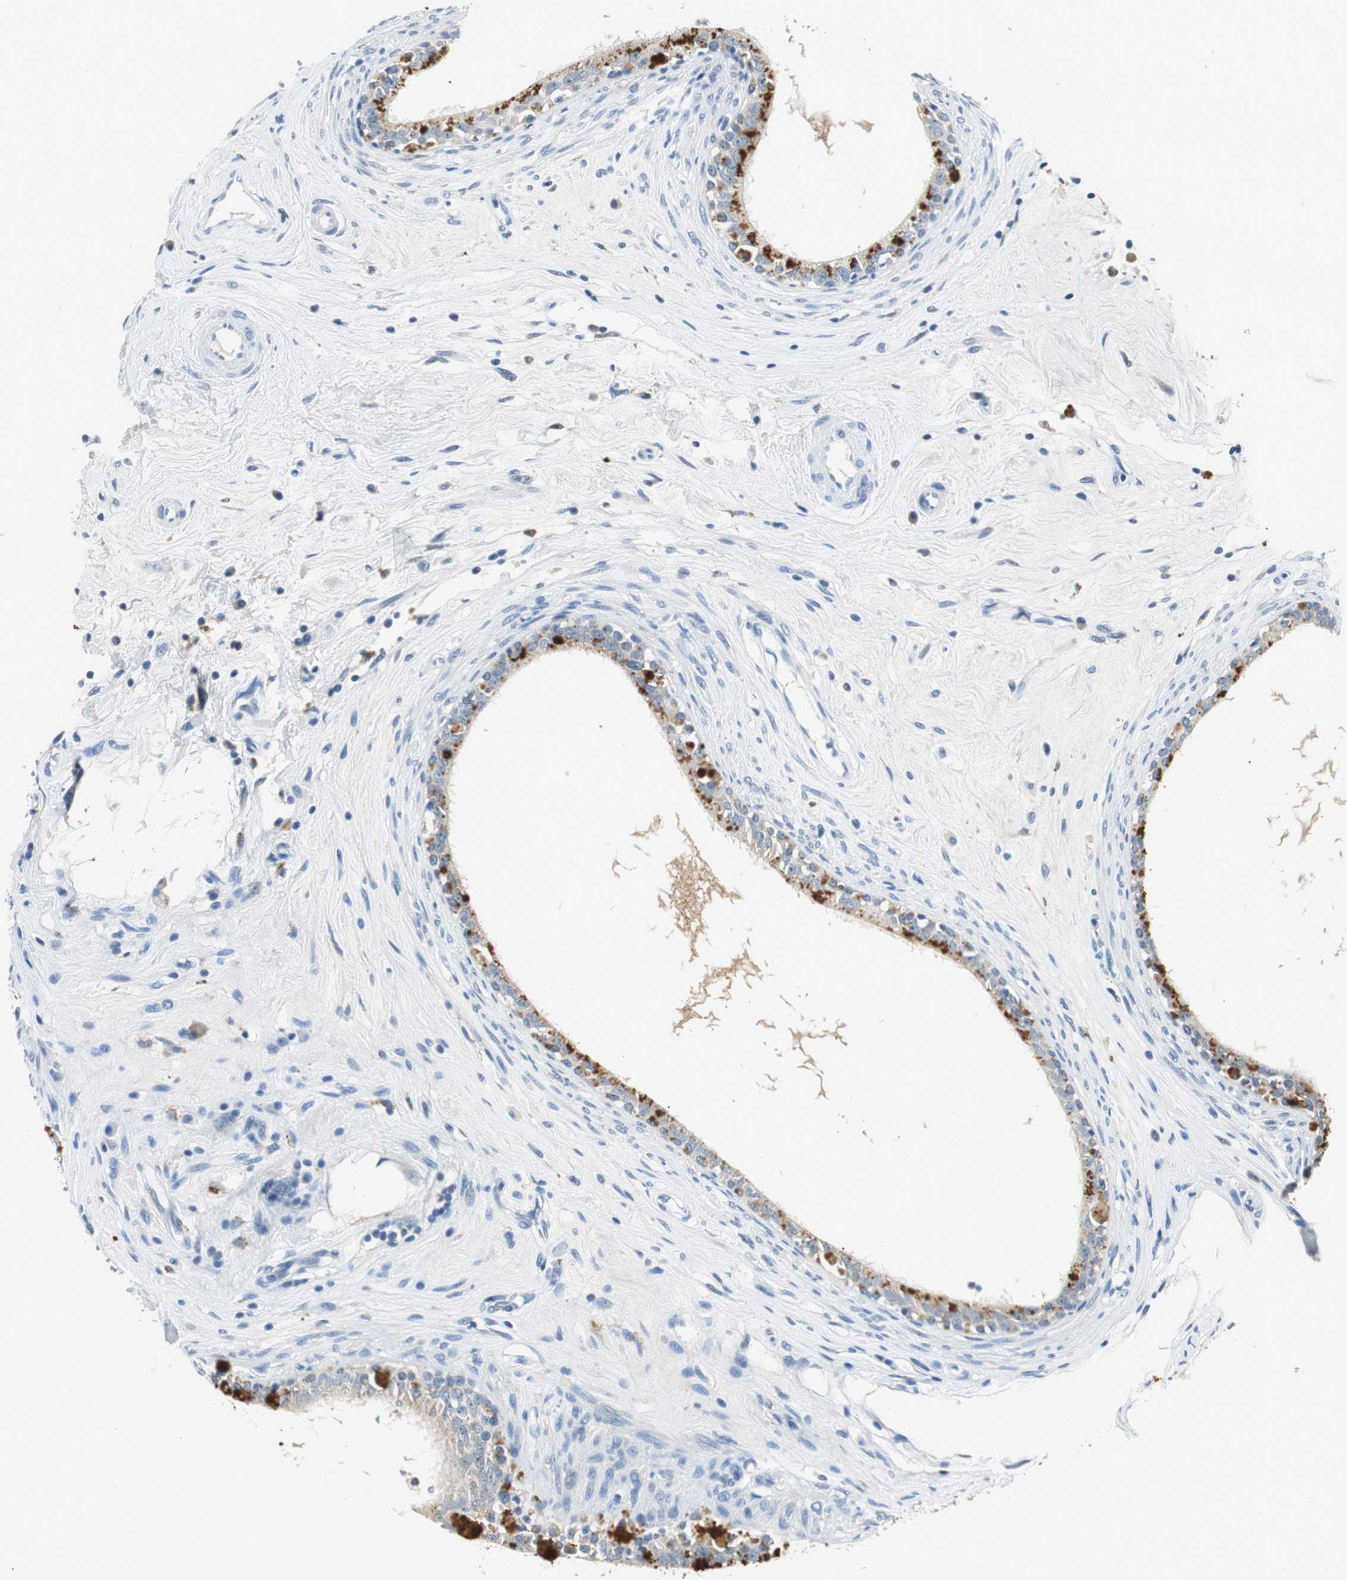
{"staining": {"intensity": "weak", "quantity": "25%-75%", "location": "cytoplasmic/membranous"}, "tissue": "epididymis", "cell_type": "Glandular cells", "image_type": "normal", "snomed": [{"axis": "morphology", "description": "Normal tissue, NOS"}, {"axis": "morphology", "description": "Inflammation, NOS"}, {"axis": "topography", "description": "Epididymis"}], "caption": "Epididymis stained for a protein (brown) exhibits weak cytoplasmic/membranous positive positivity in about 25%-75% of glandular cells.", "gene": "ME1", "patient": {"sex": "male", "age": 84}}